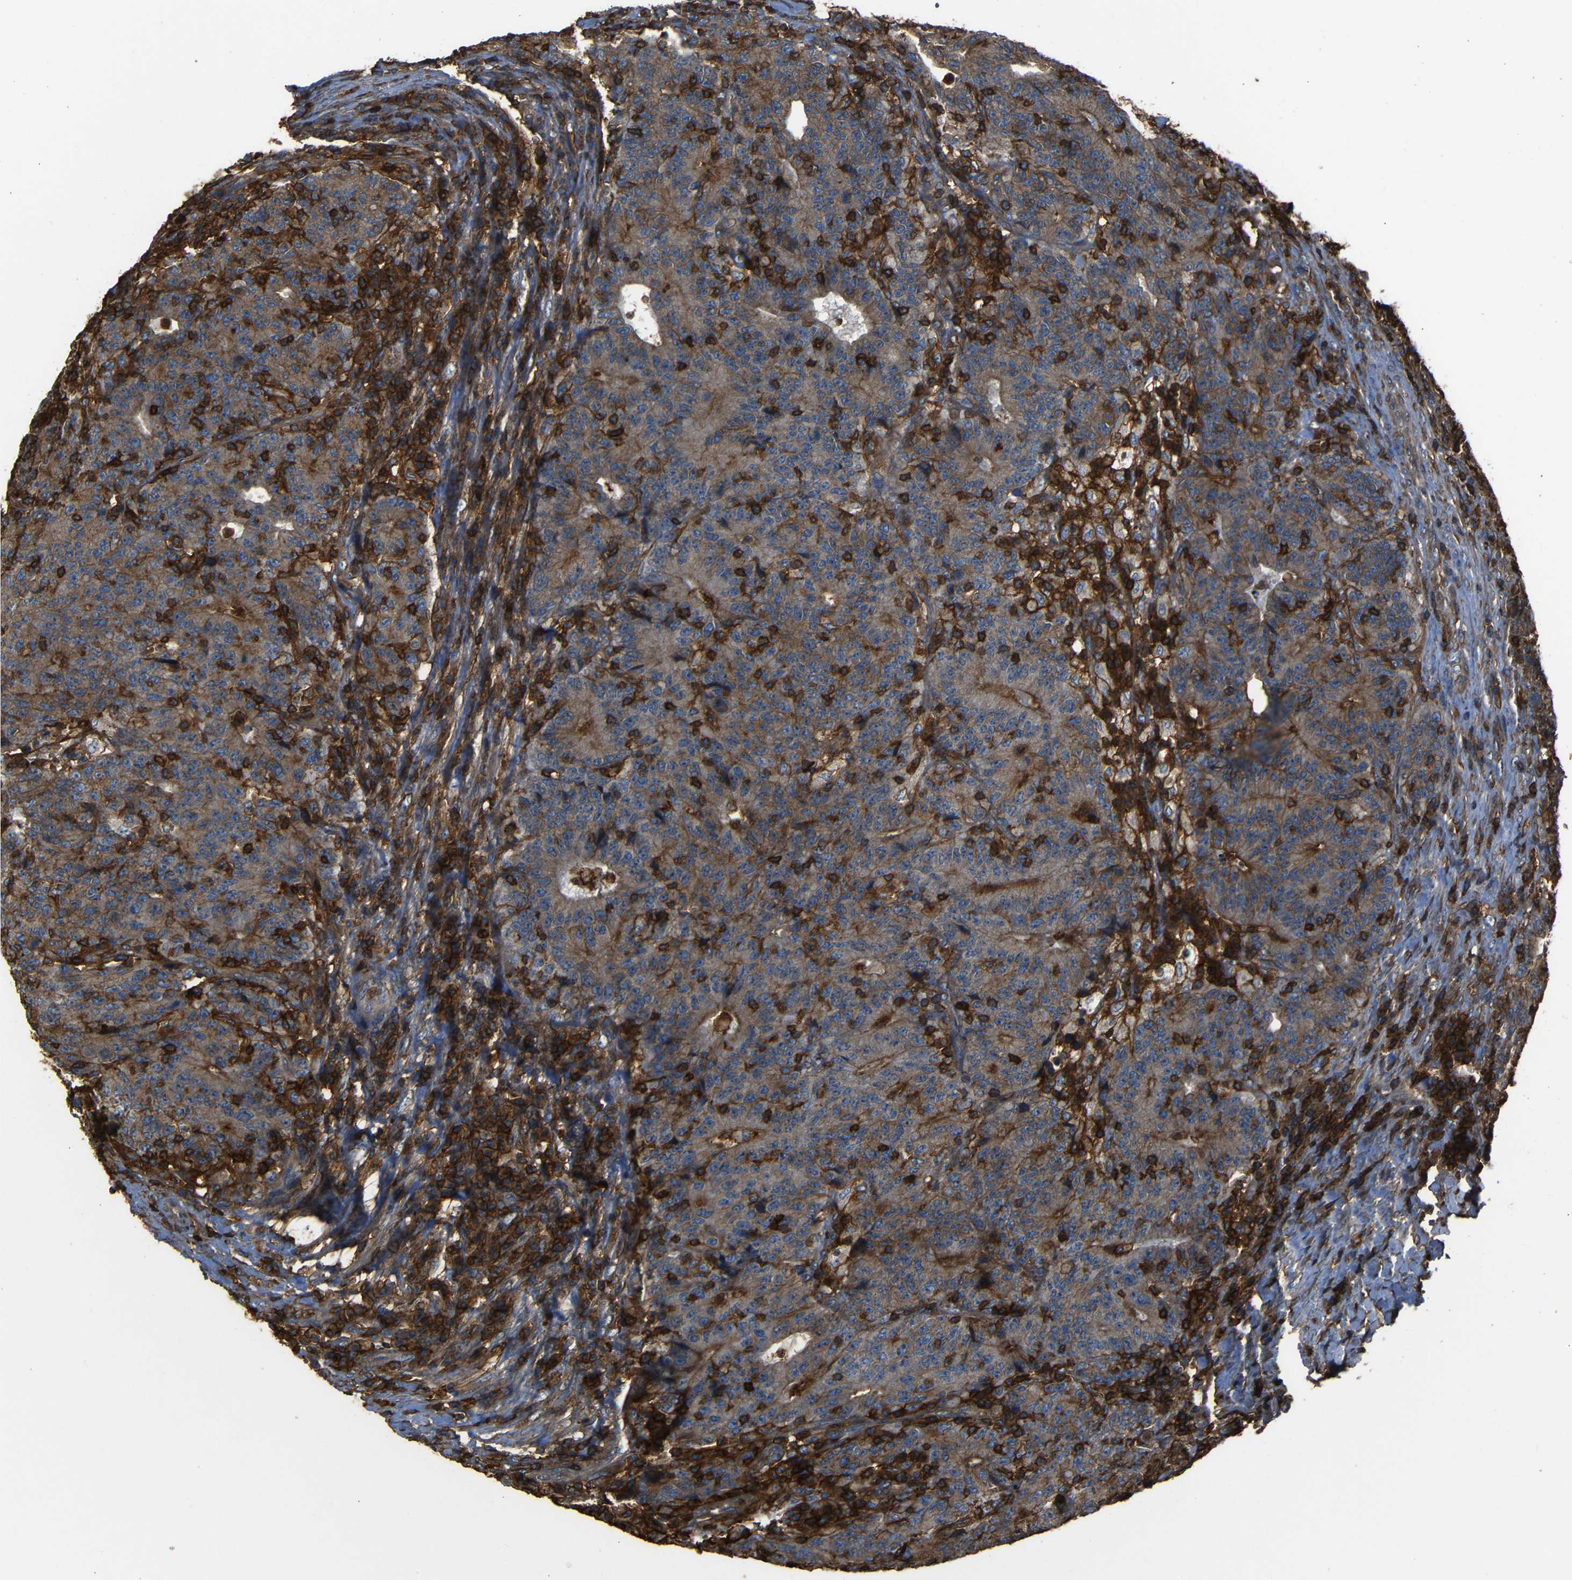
{"staining": {"intensity": "moderate", "quantity": ">75%", "location": "cytoplasmic/membranous"}, "tissue": "colorectal cancer", "cell_type": "Tumor cells", "image_type": "cancer", "snomed": [{"axis": "morphology", "description": "Normal tissue, NOS"}, {"axis": "morphology", "description": "Adenocarcinoma, NOS"}, {"axis": "topography", "description": "Colon"}], "caption": "Immunohistochemical staining of colorectal adenocarcinoma displays medium levels of moderate cytoplasmic/membranous staining in approximately >75% of tumor cells.", "gene": "ADGRE5", "patient": {"sex": "female", "age": 75}}